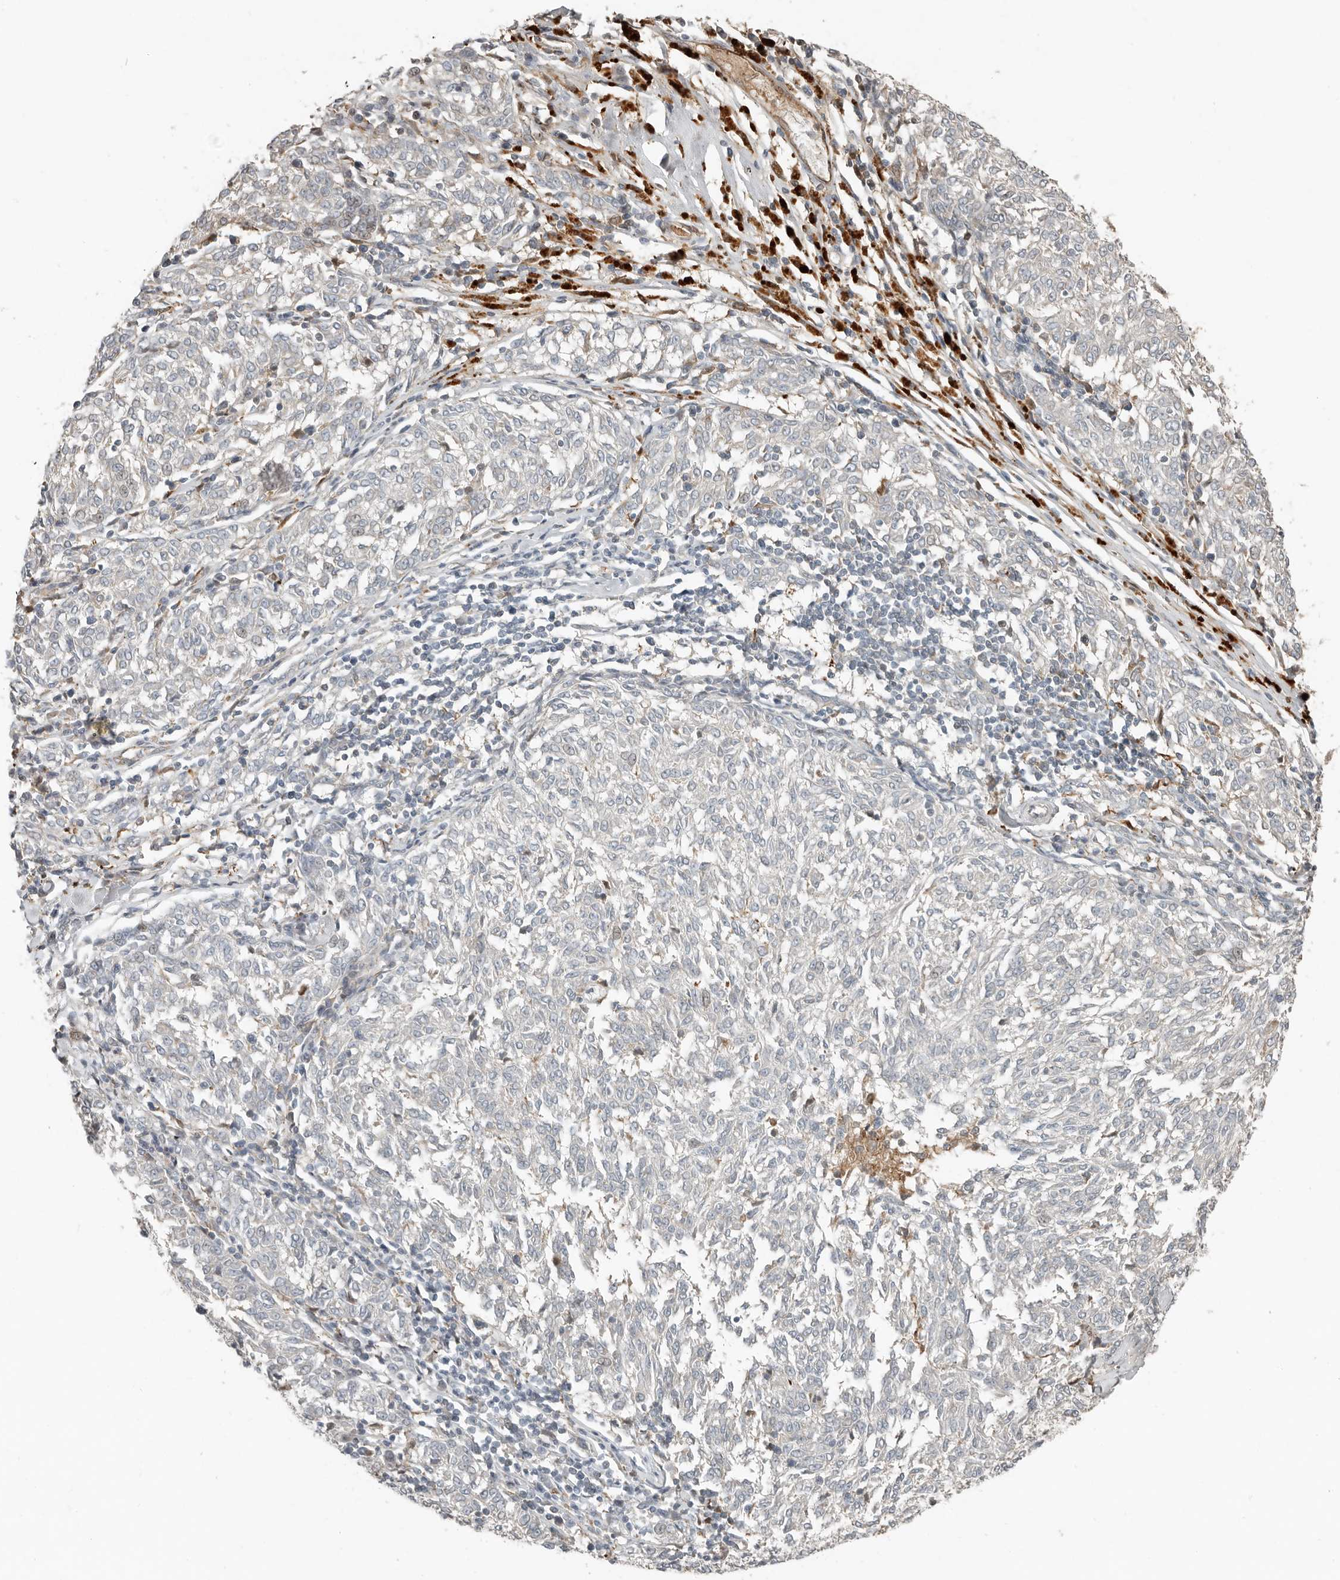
{"staining": {"intensity": "negative", "quantity": "none", "location": "none"}, "tissue": "melanoma", "cell_type": "Tumor cells", "image_type": "cancer", "snomed": [{"axis": "morphology", "description": "Malignant melanoma, NOS"}, {"axis": "topography", "description": "Skin"}], "caption": "DAB immunohistochemical staining of melanoma displays no significant staining in tumor cells.", "gene": "KLHL38", "patient": {"sex": "female", "age": 72}}